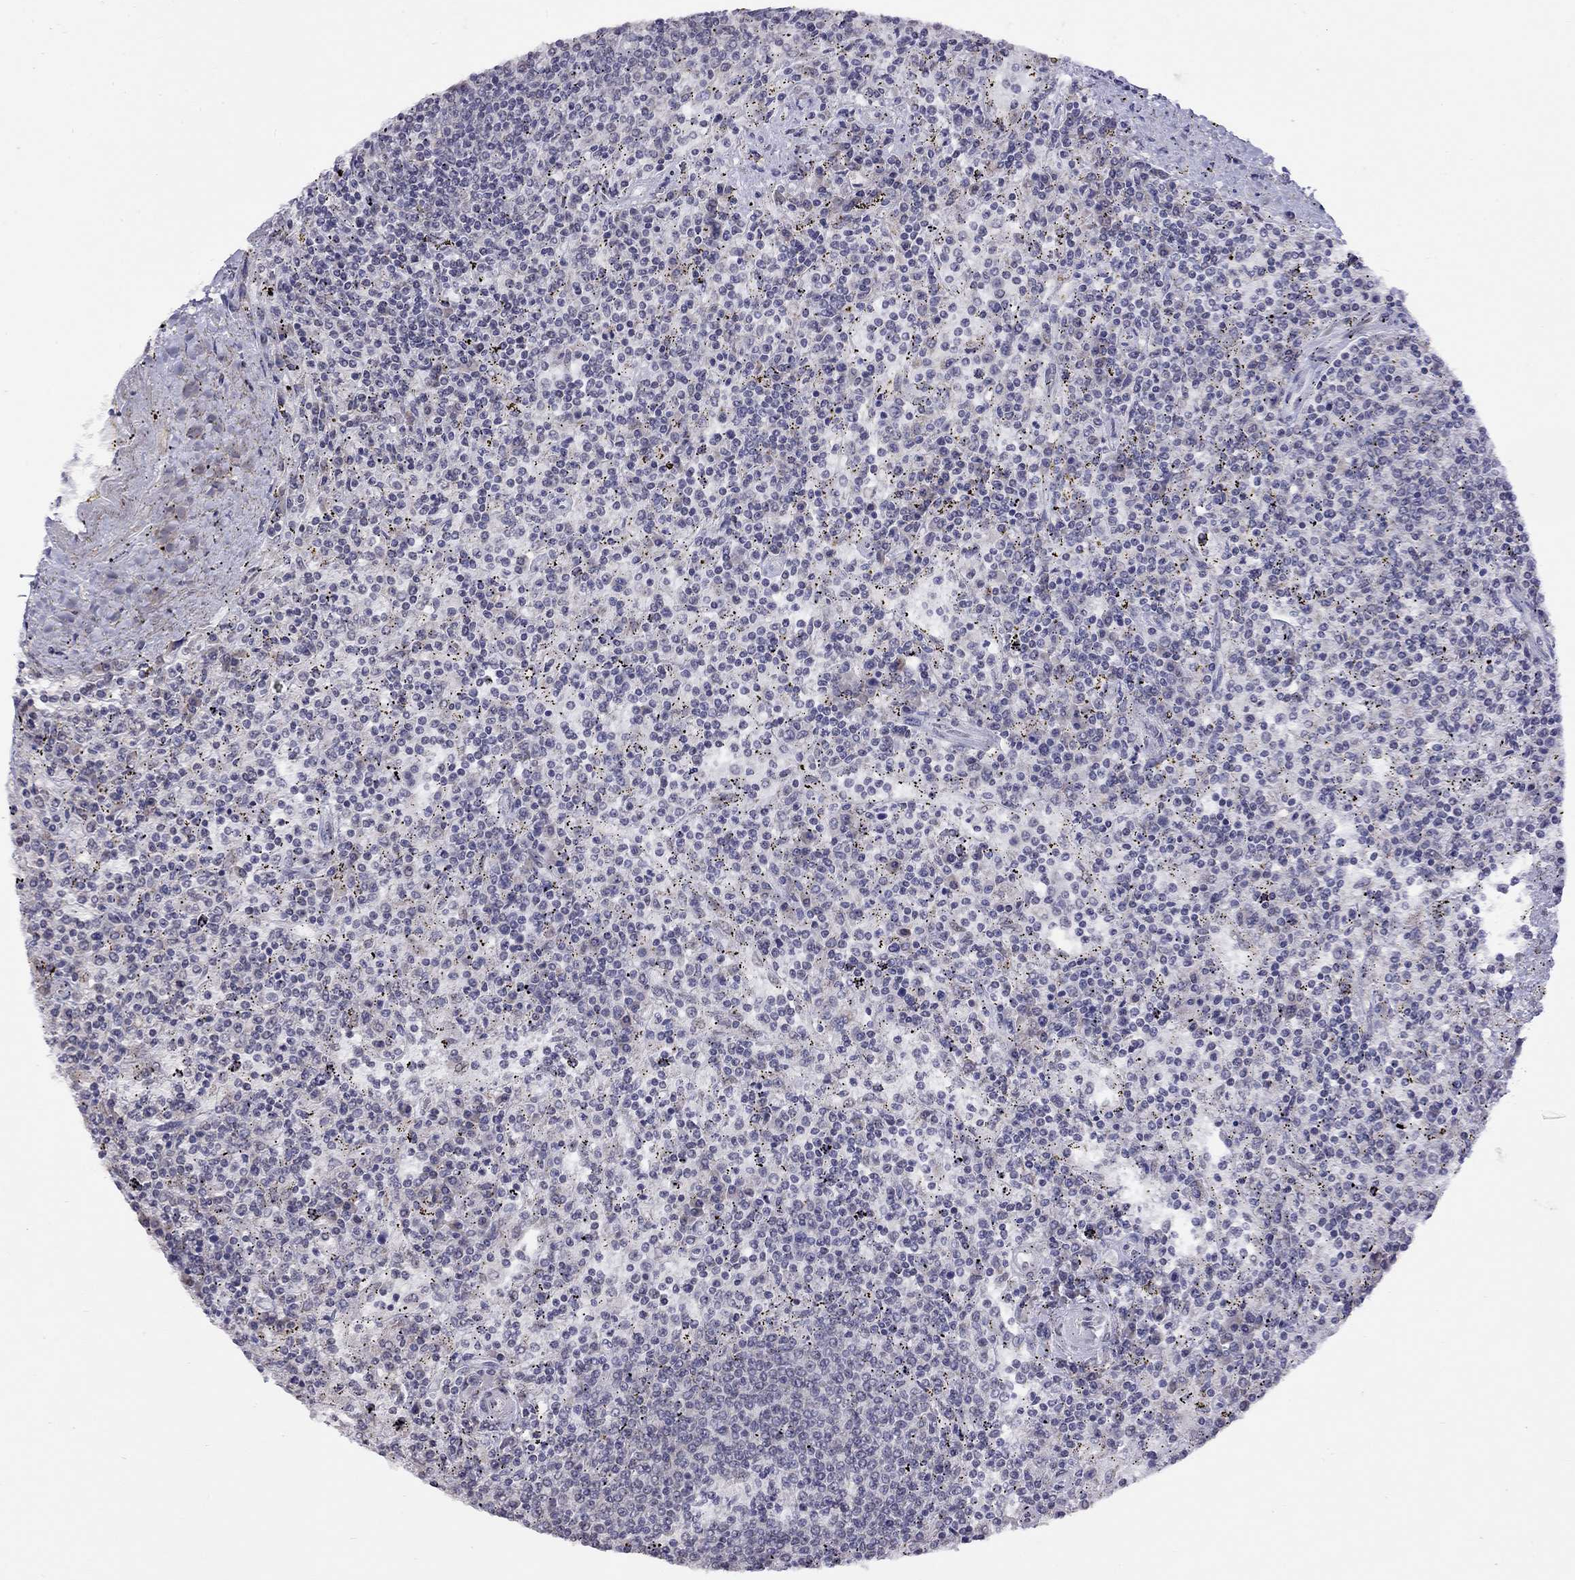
{"staining": {"intensity": "negative", "quantity": "none", "location": "none"}, "tissue": "lymphoma", "cell_type": "Tumor cells", "image_type": "cancer", "snomed": [{"axis": "morphology", "description": "Malignant lymphoma, non-Hodgkin's type, Low grade"}, {"axis": "topography", "description": "Spleen"}], "caption": "High power microscopy photomicrograph of an IHC micrograph of lymphoma, revealing no significant staining in tumor cells.", "gene": "HES5", "patient": {"sex": "male", "age": 62}}